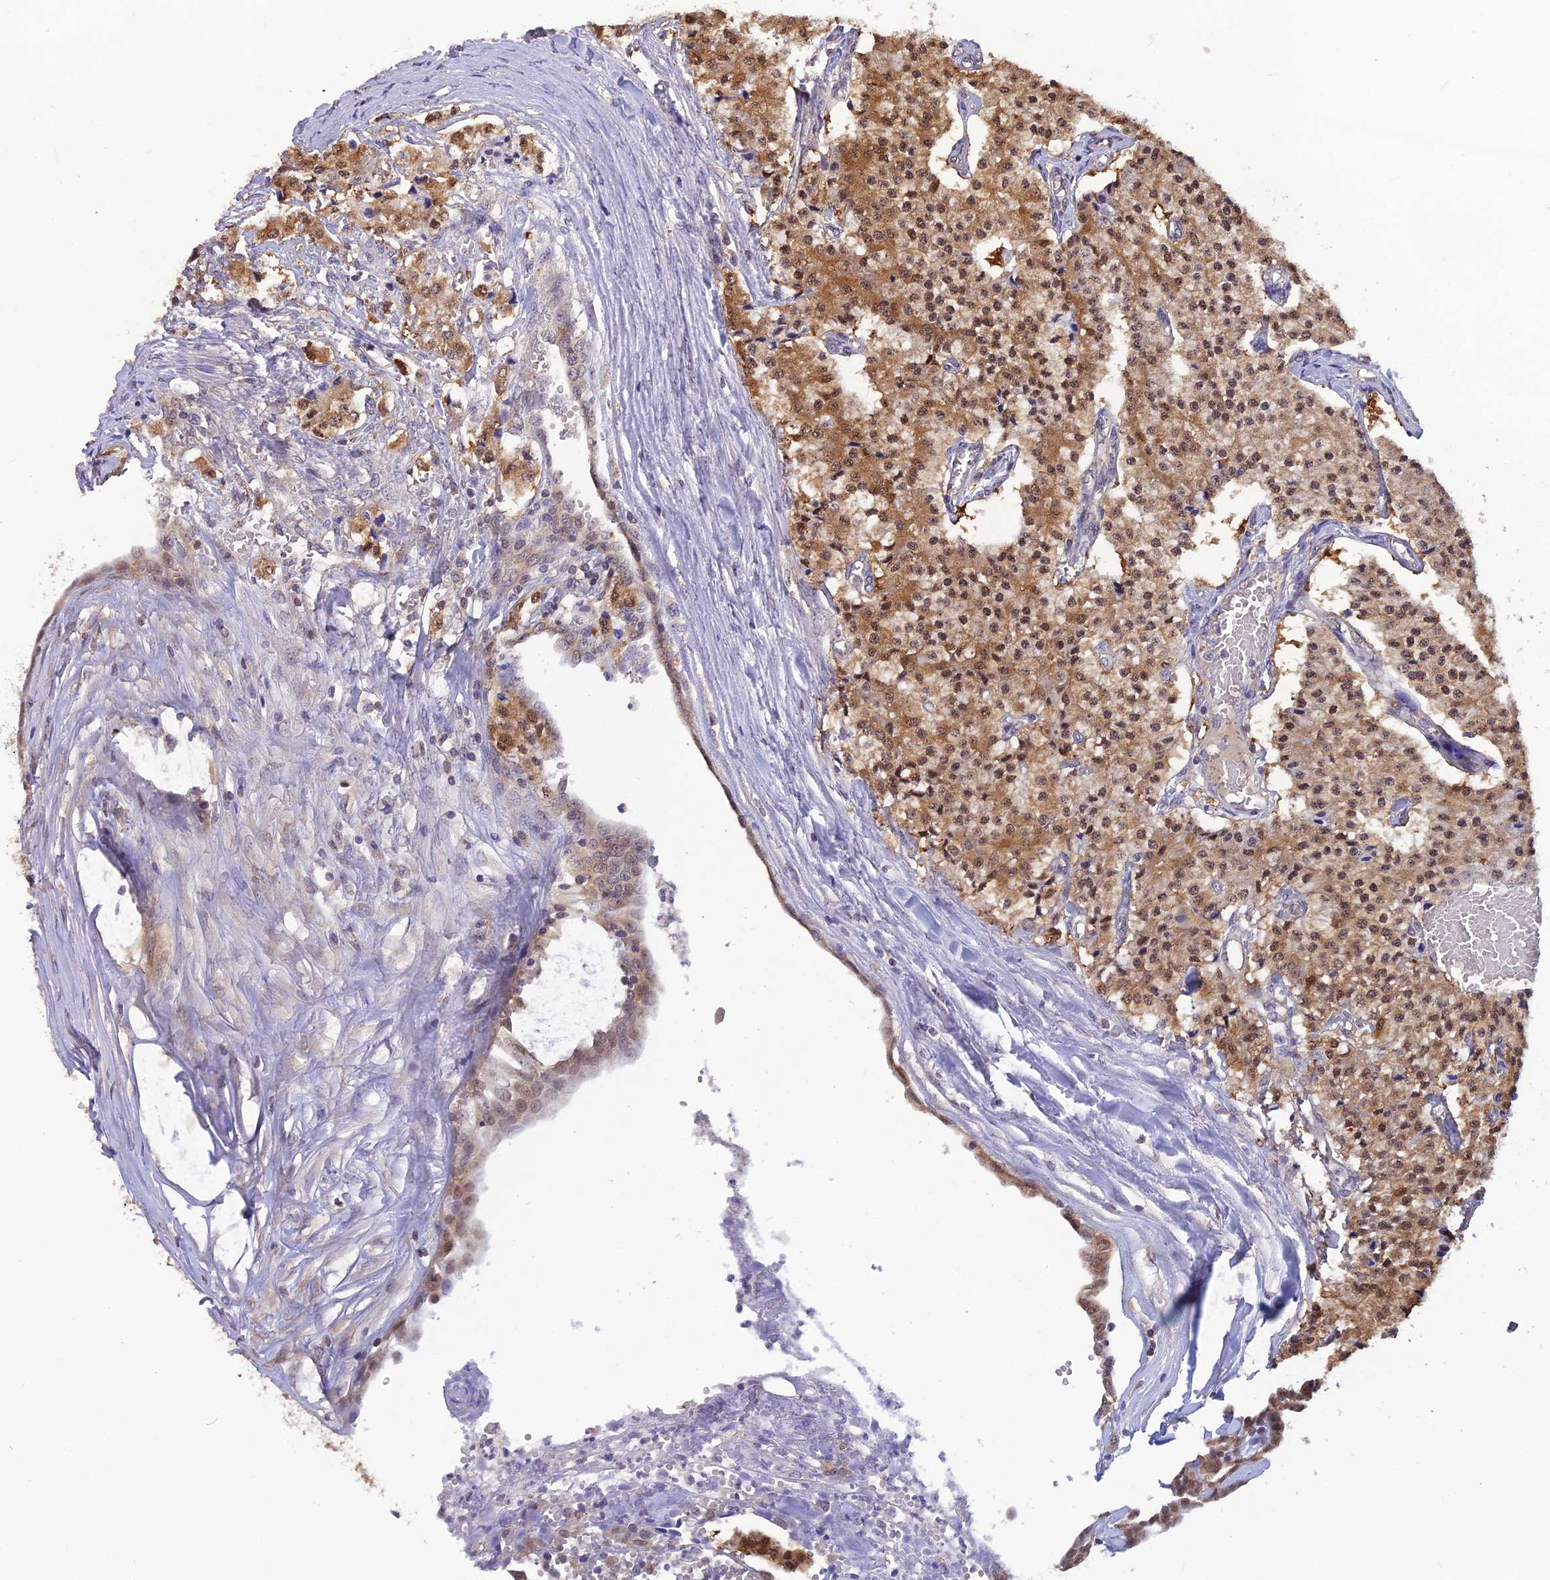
{"staining": {"intensity": "moderate", "quantity": ">75%", "location": "cytoplasmic/membranous,nuclear"}, "tissue": "carcinoid", "cell_type": "Tumor cells", "image_type": "cancer", "snomed": [{"axis": "morphology", "description": "Carcinoid, malignant, NOS"}, {"axis": "topography", "description": "Colon"}], "caption": "Moderate cytoplasmic/membranous and nuclear expression for a protein is seen in approximately >75% of tumor cells of carcinoid using immunohistochemistry (IHC).", "gene": "HINT1", "patient": {"sex": "female", "age": 52}}